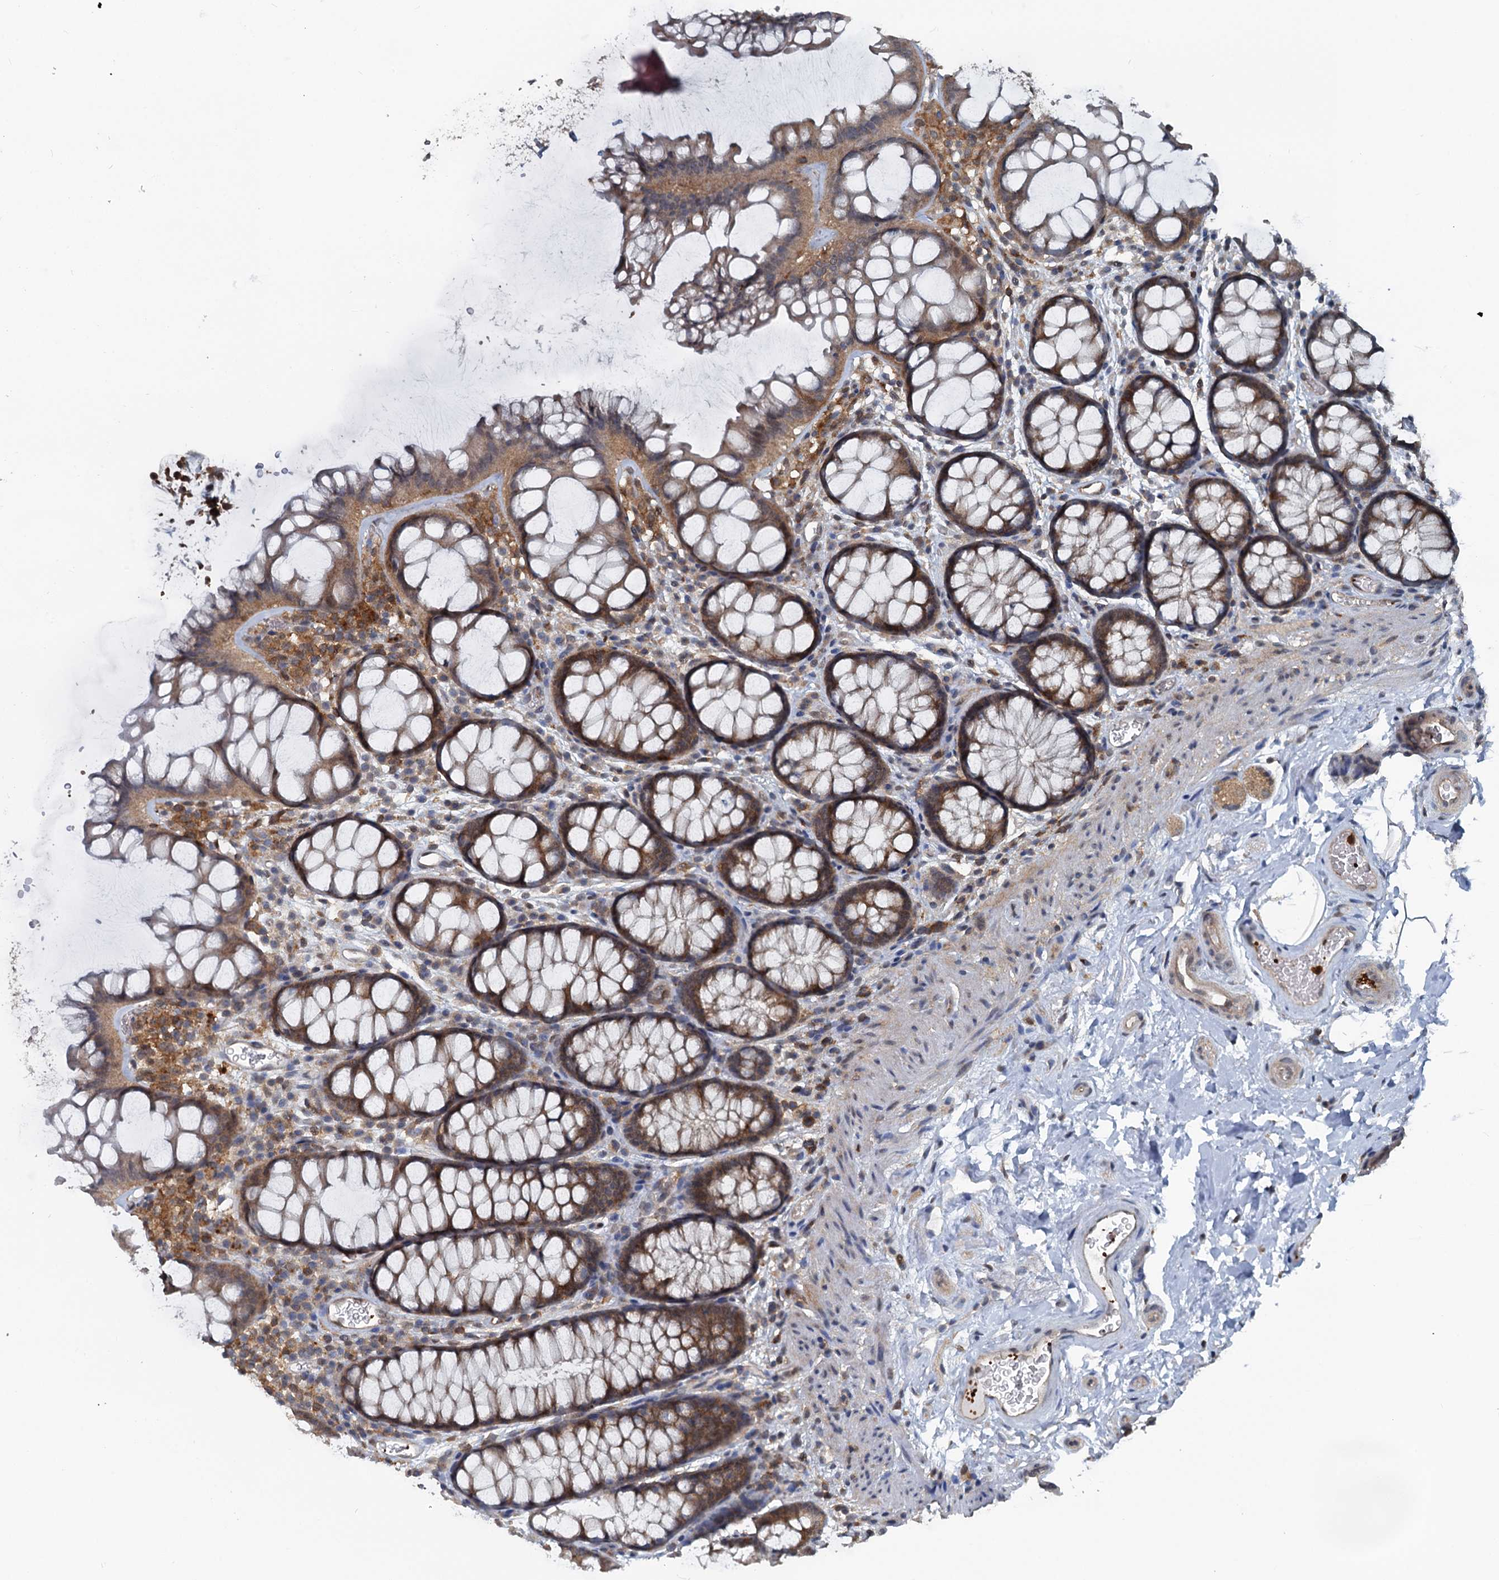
{"staining": {"intensity": "weak", "quantity": "25%-75%", "location": "cytoplasmic/membranous"}, "tissue": "colon", "cell_type": "Endothelial cells", "image_type": "normal", "snomed": [{"axis": "morphology", "description": "Normal tissue, NOS"}, {"axis": "topography", "description": "Colon"}], "caption": "A high-resolution photomicrograph shows IHC staining of normal colon, which displays weak cytoplasmic/membranous expression in approximately 25%-75% of endothelial cells. (Brightfield microscopy of DAB IHC at high magnification).", "gene": "GCLM", "patient": {"sex": "female", "age": 82}}